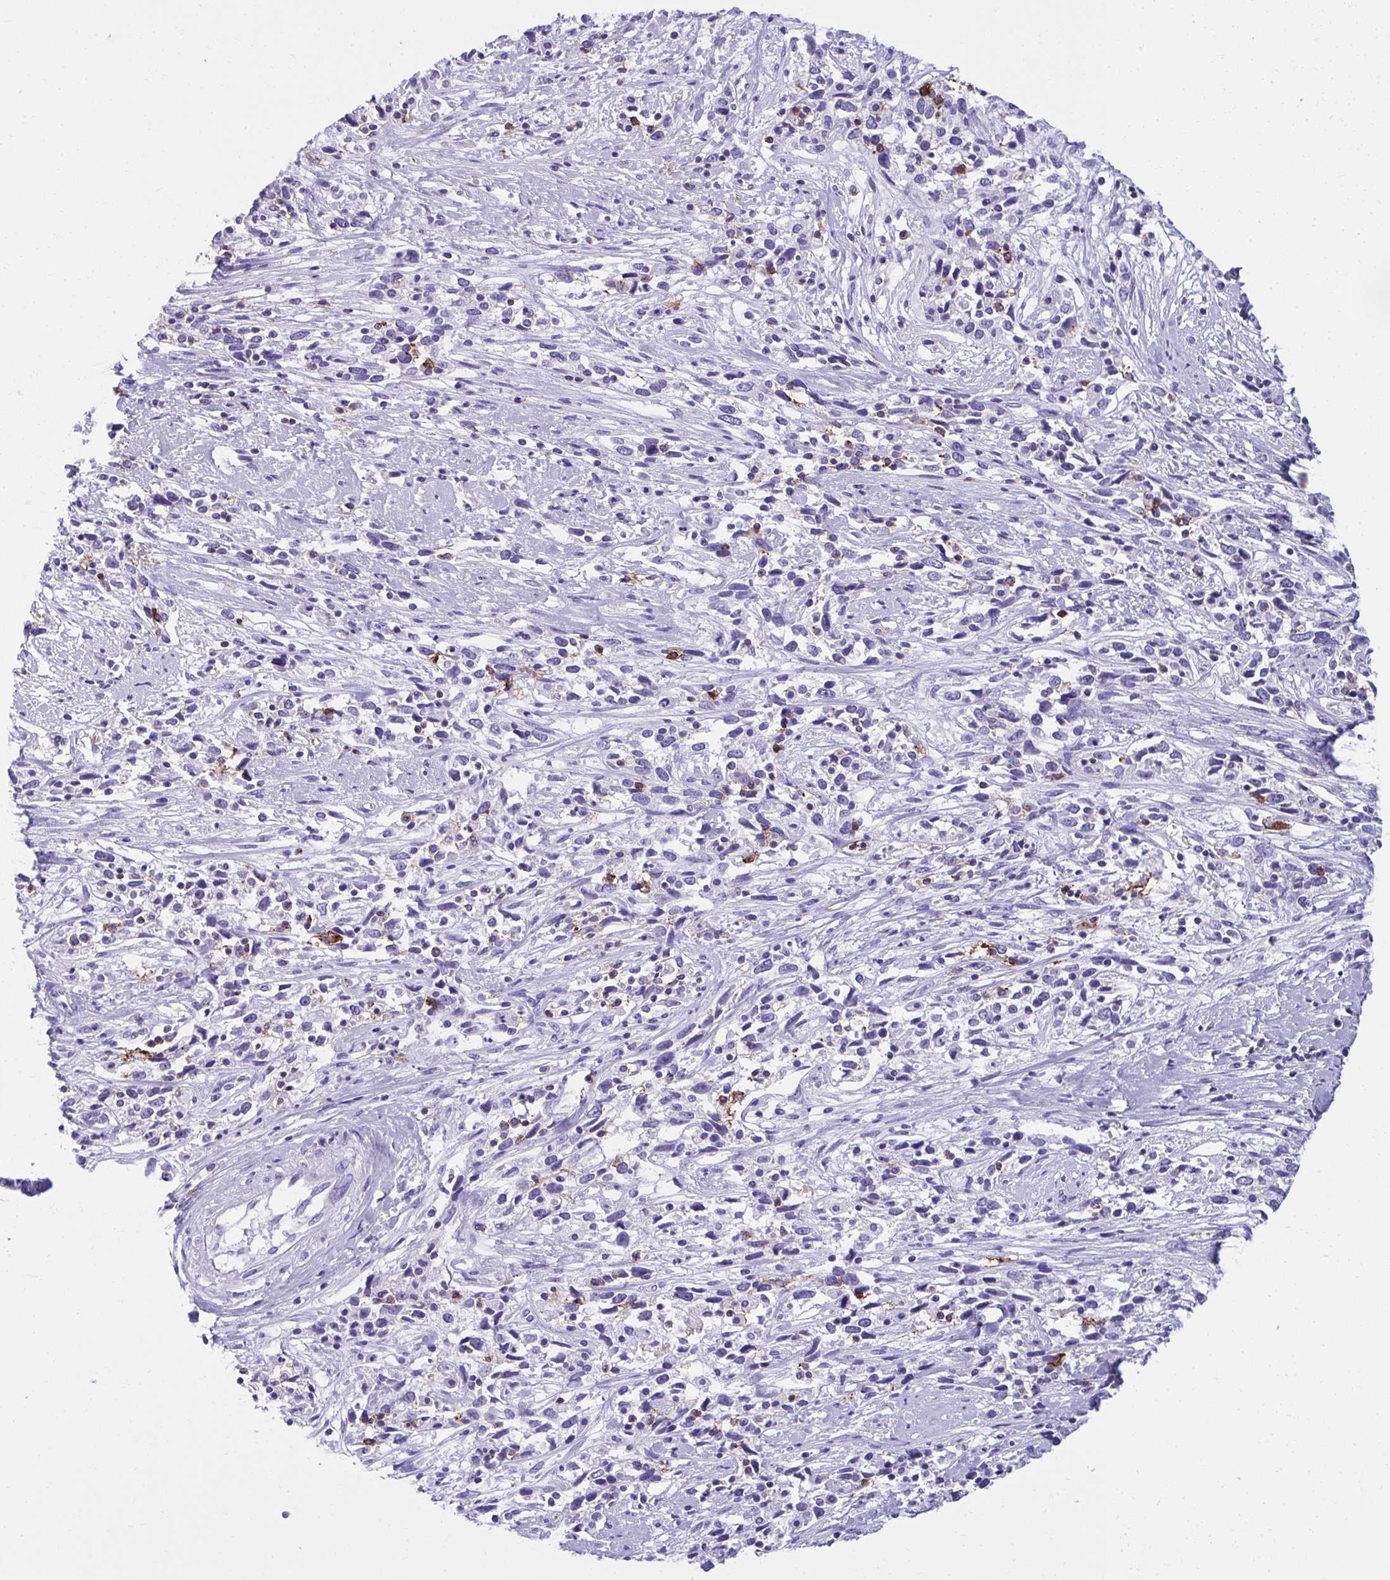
{"staining": {"intensity": "negative", "quantity": "none", "location": "none"}, "tissue": "cervical cancer", "cell_type": "Tumor cells", "image_type": "cancer", "snomed": [{"axis": "morphology", "description": "Adenocarcinoma, NOS"}, {"axis": "topography", "description": "Cervix"}], "caption": "An immunohistochemistry micrograph of cervical cancer (adenocarcinoma) is shown. There is no staining in tumor cells of cervical cancer (adenocarcinoma).", "gene": "SPN", "patient": {"sex": "female", "age": 40}}